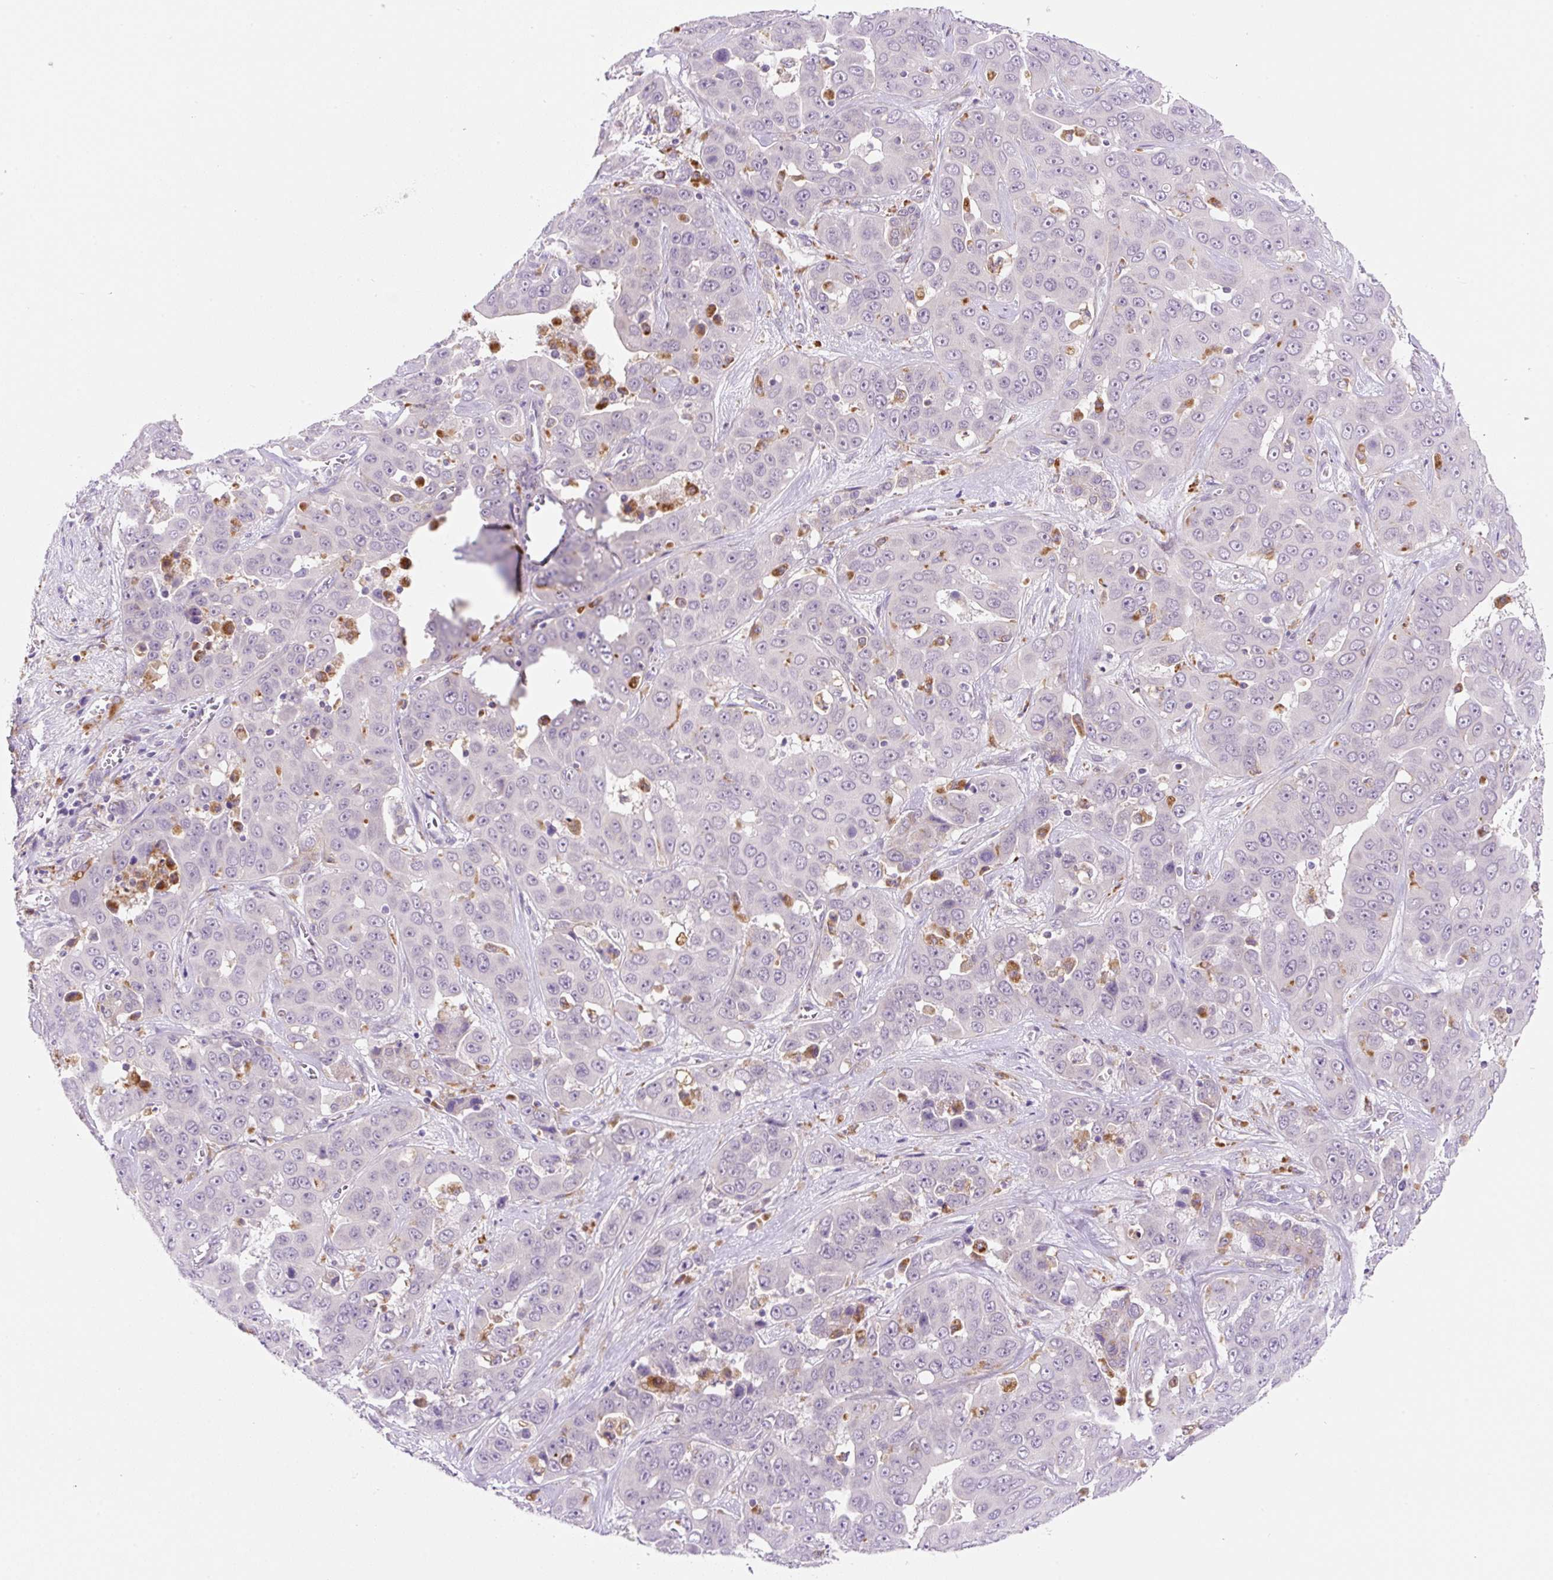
{"staining": {"intensity": "negative", "quantity": "none", "location": "none"}, "tissue": "liver cancer", "cell_type": "Tumor cells", "image_type": "cancer", "snomed": [{"axis": "morphology", "description": "Cholangiocarcinoma"}, {"axis": "topography", "description": "Liver"}], "caption": "Tumor cells are negative for brown protein staining in cholangiocarcinoma (liver). The staining is performed using DAB brown chromogen with nuclei counter-stained in using hematoxylin.", "gene": "CEBPZOS", "patient": {"sex": "female", "age": 52}}